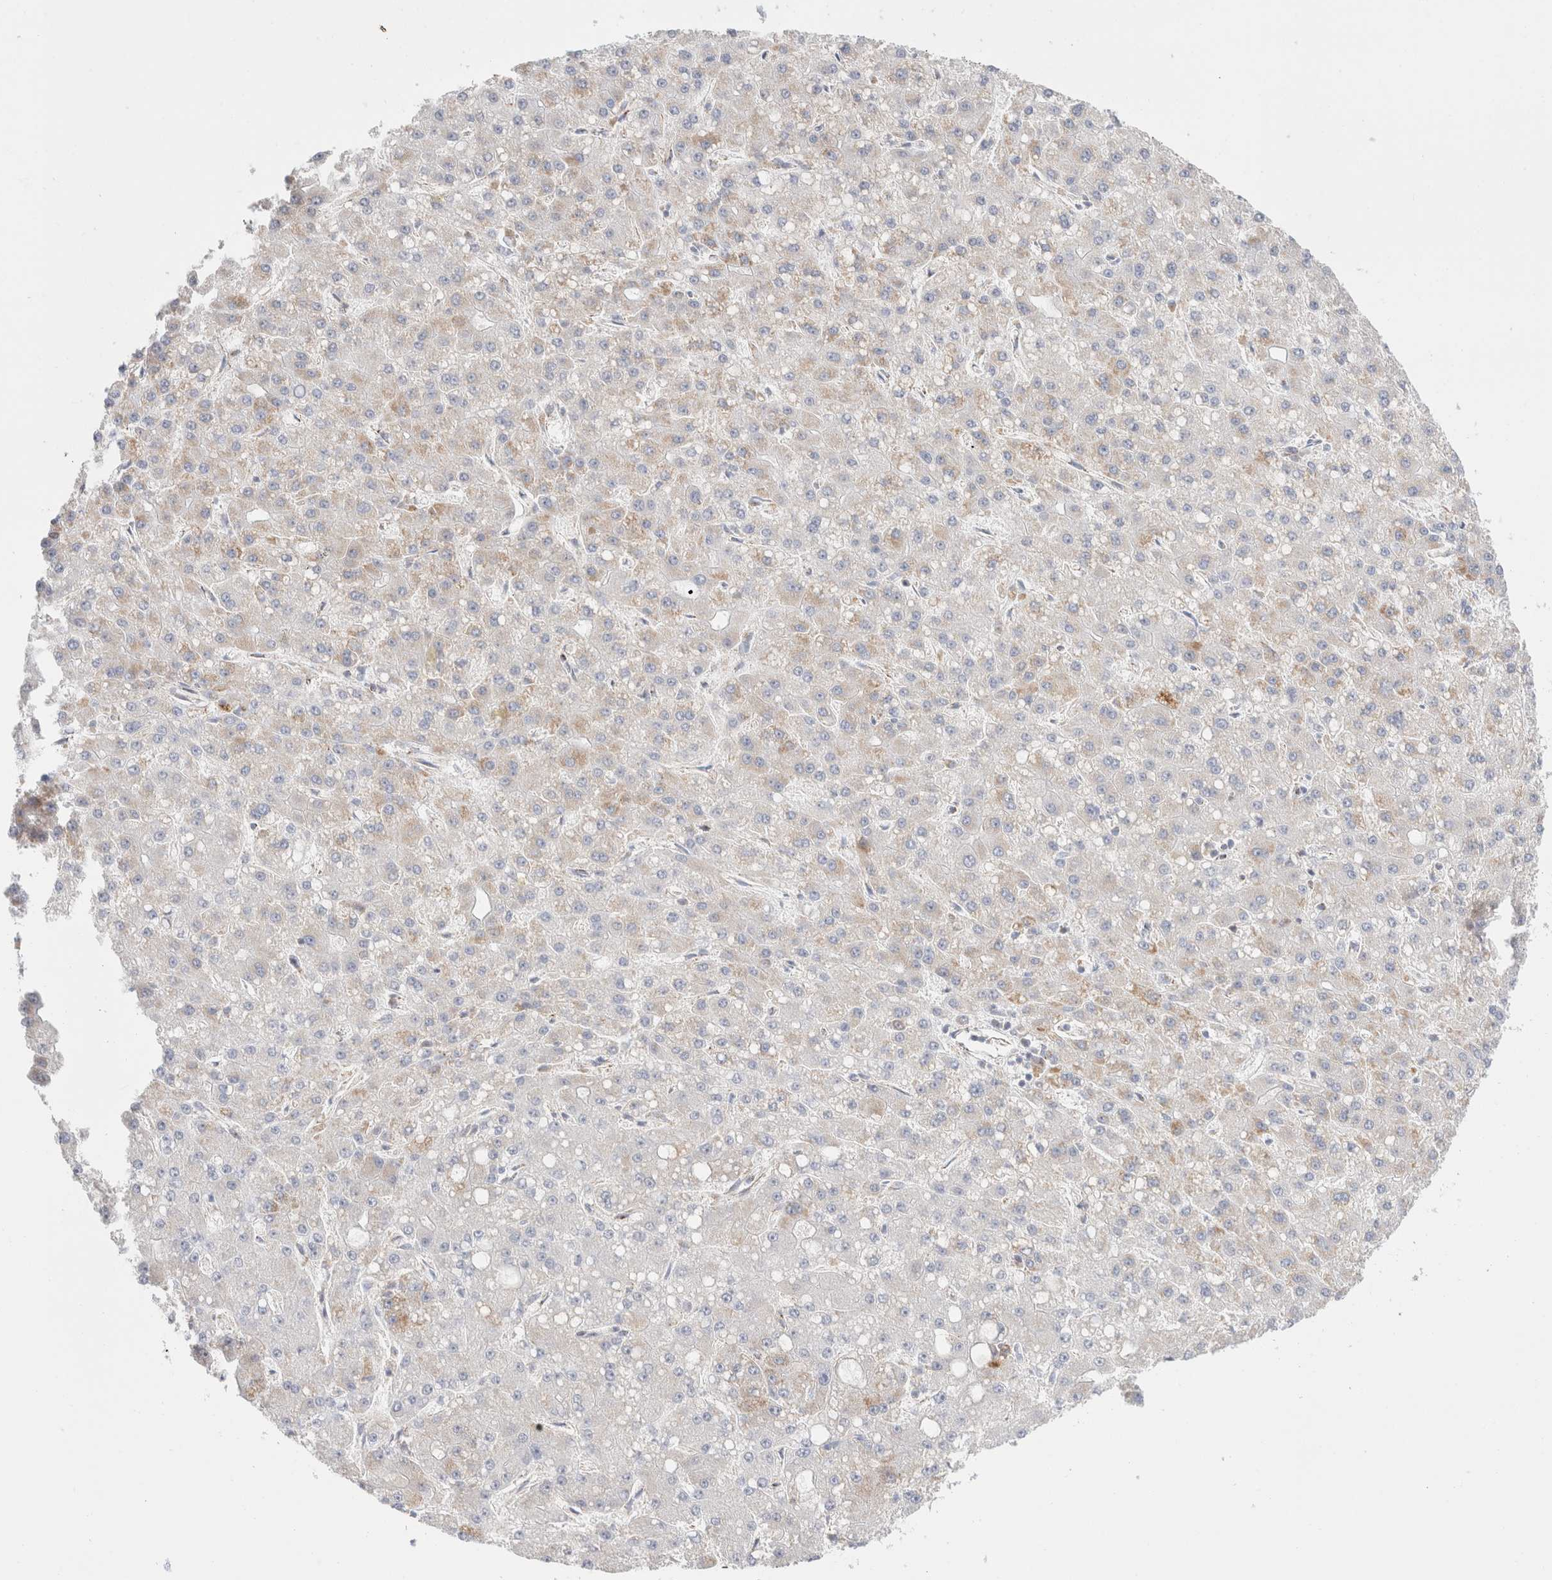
{"staining": {"intensity": "negative", "quantity": "none", "location": "none"}, "tissue": "liver cancer", "cell_type": "Tumor cells", "image_type": "cancer", "snomed": [{"axis": "morphology", "description": "Carcinoma, Hepatocellular, NOS"}, {"axis": "topography", "description": "Liver"}], "caption": "A high-resolution histopathology image shows immunohistochemistry staining of liver cancer, which shows no significant expression in tumor cells.", "gene": "ATP6V1C1", "patient": {"sex": "male", "age": 67}}